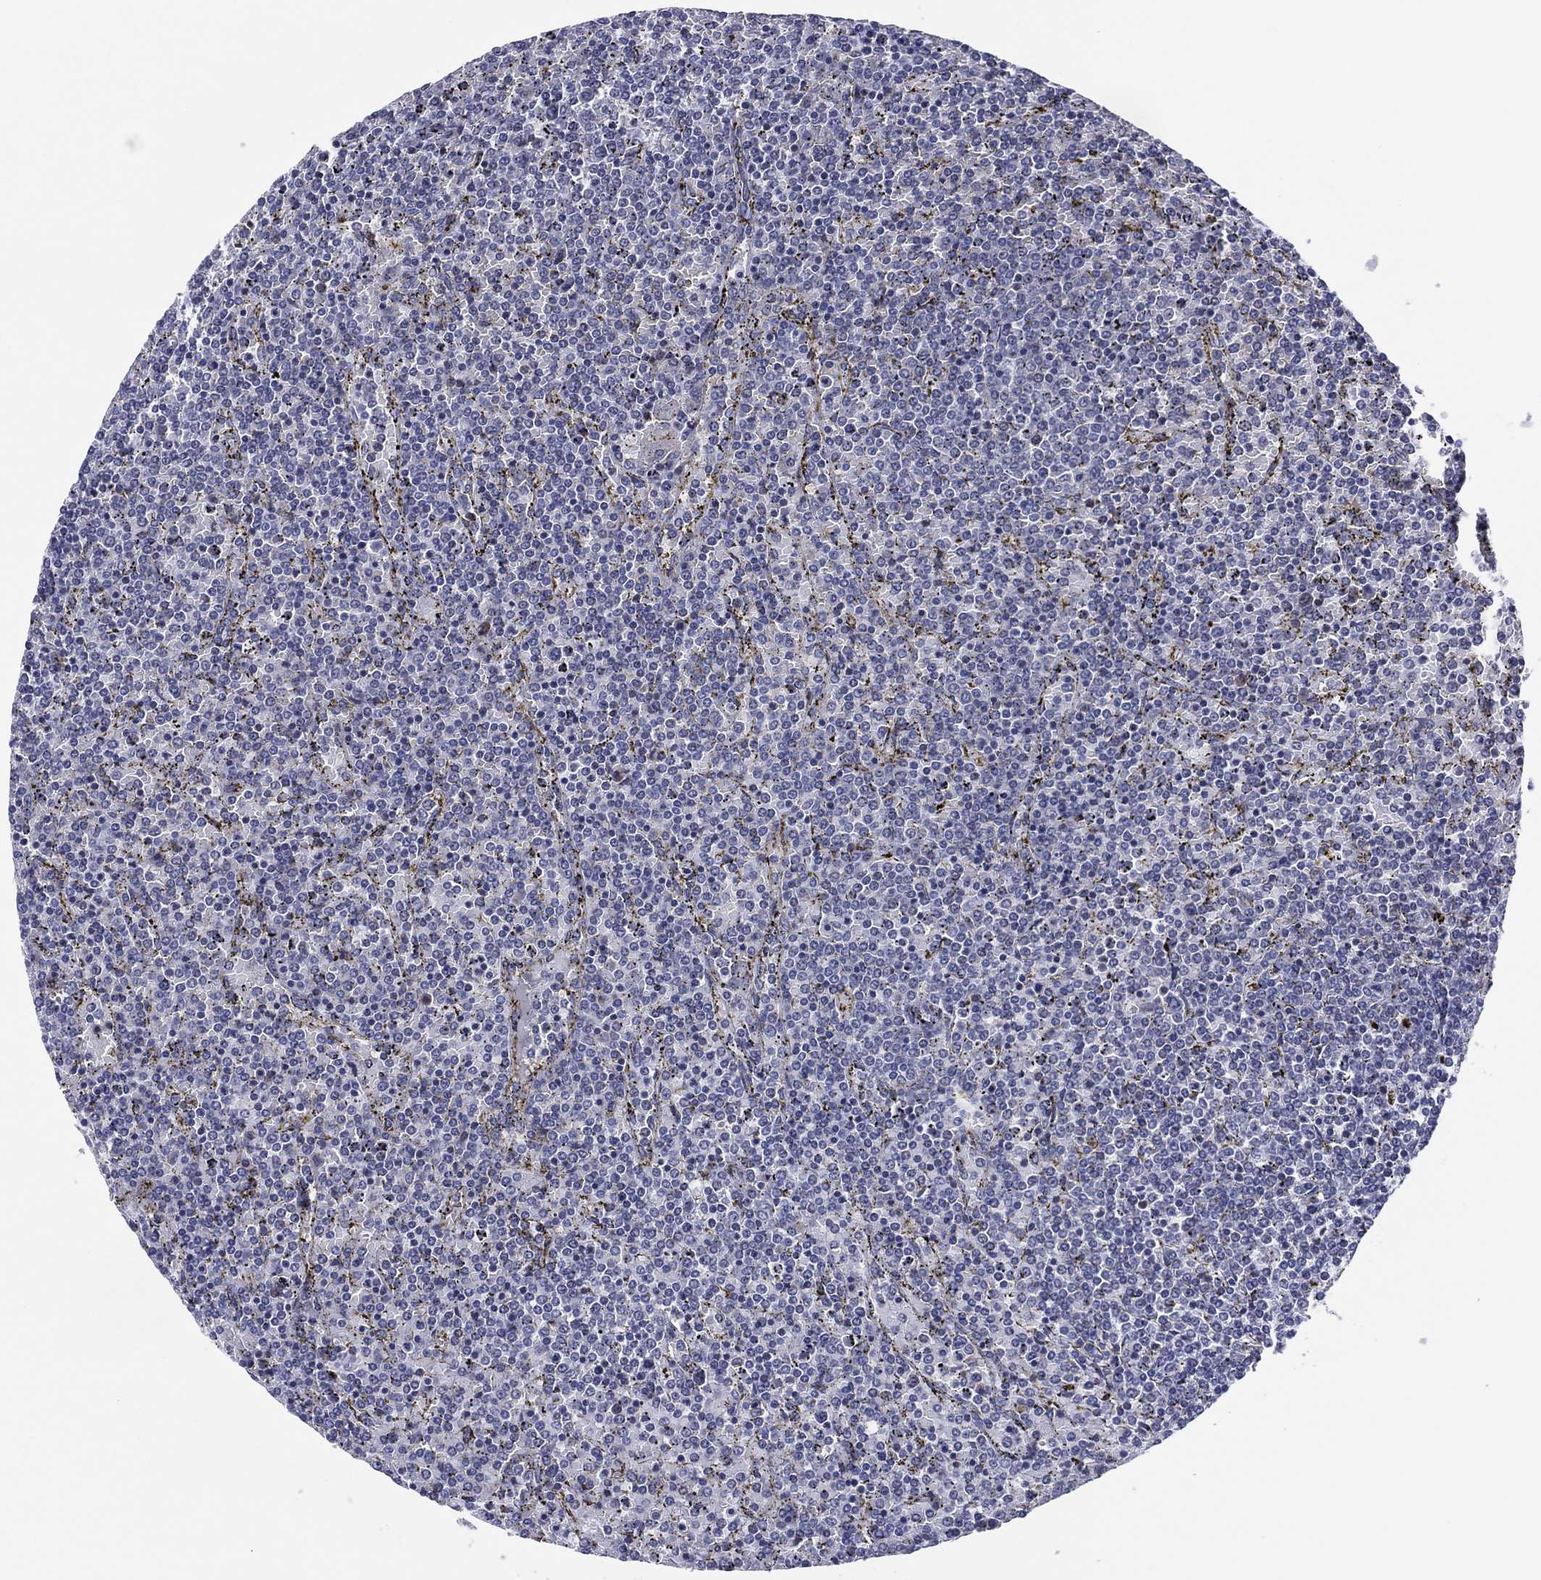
{"staining": {"intensity": "negative", "quantity": "none", "location": "none"}, "tissue": "lymphoma", "cell_type": "Tumor cells", "image_type": "cancer", "snomed": [{"axis": "morphology", "description": "Malignant lymphoma, non-Hodgkin's type, Low grade"}, {"axis": "topography", "description": "Spleen"}], "caption": "An image of malignant lymphoma, non-Hodgkin's type (low-grade) stained for a protein reveals no brown staining in tumor cells.", "gene": "TRIM31", "patient": {"sex": "female", "age": 77}}